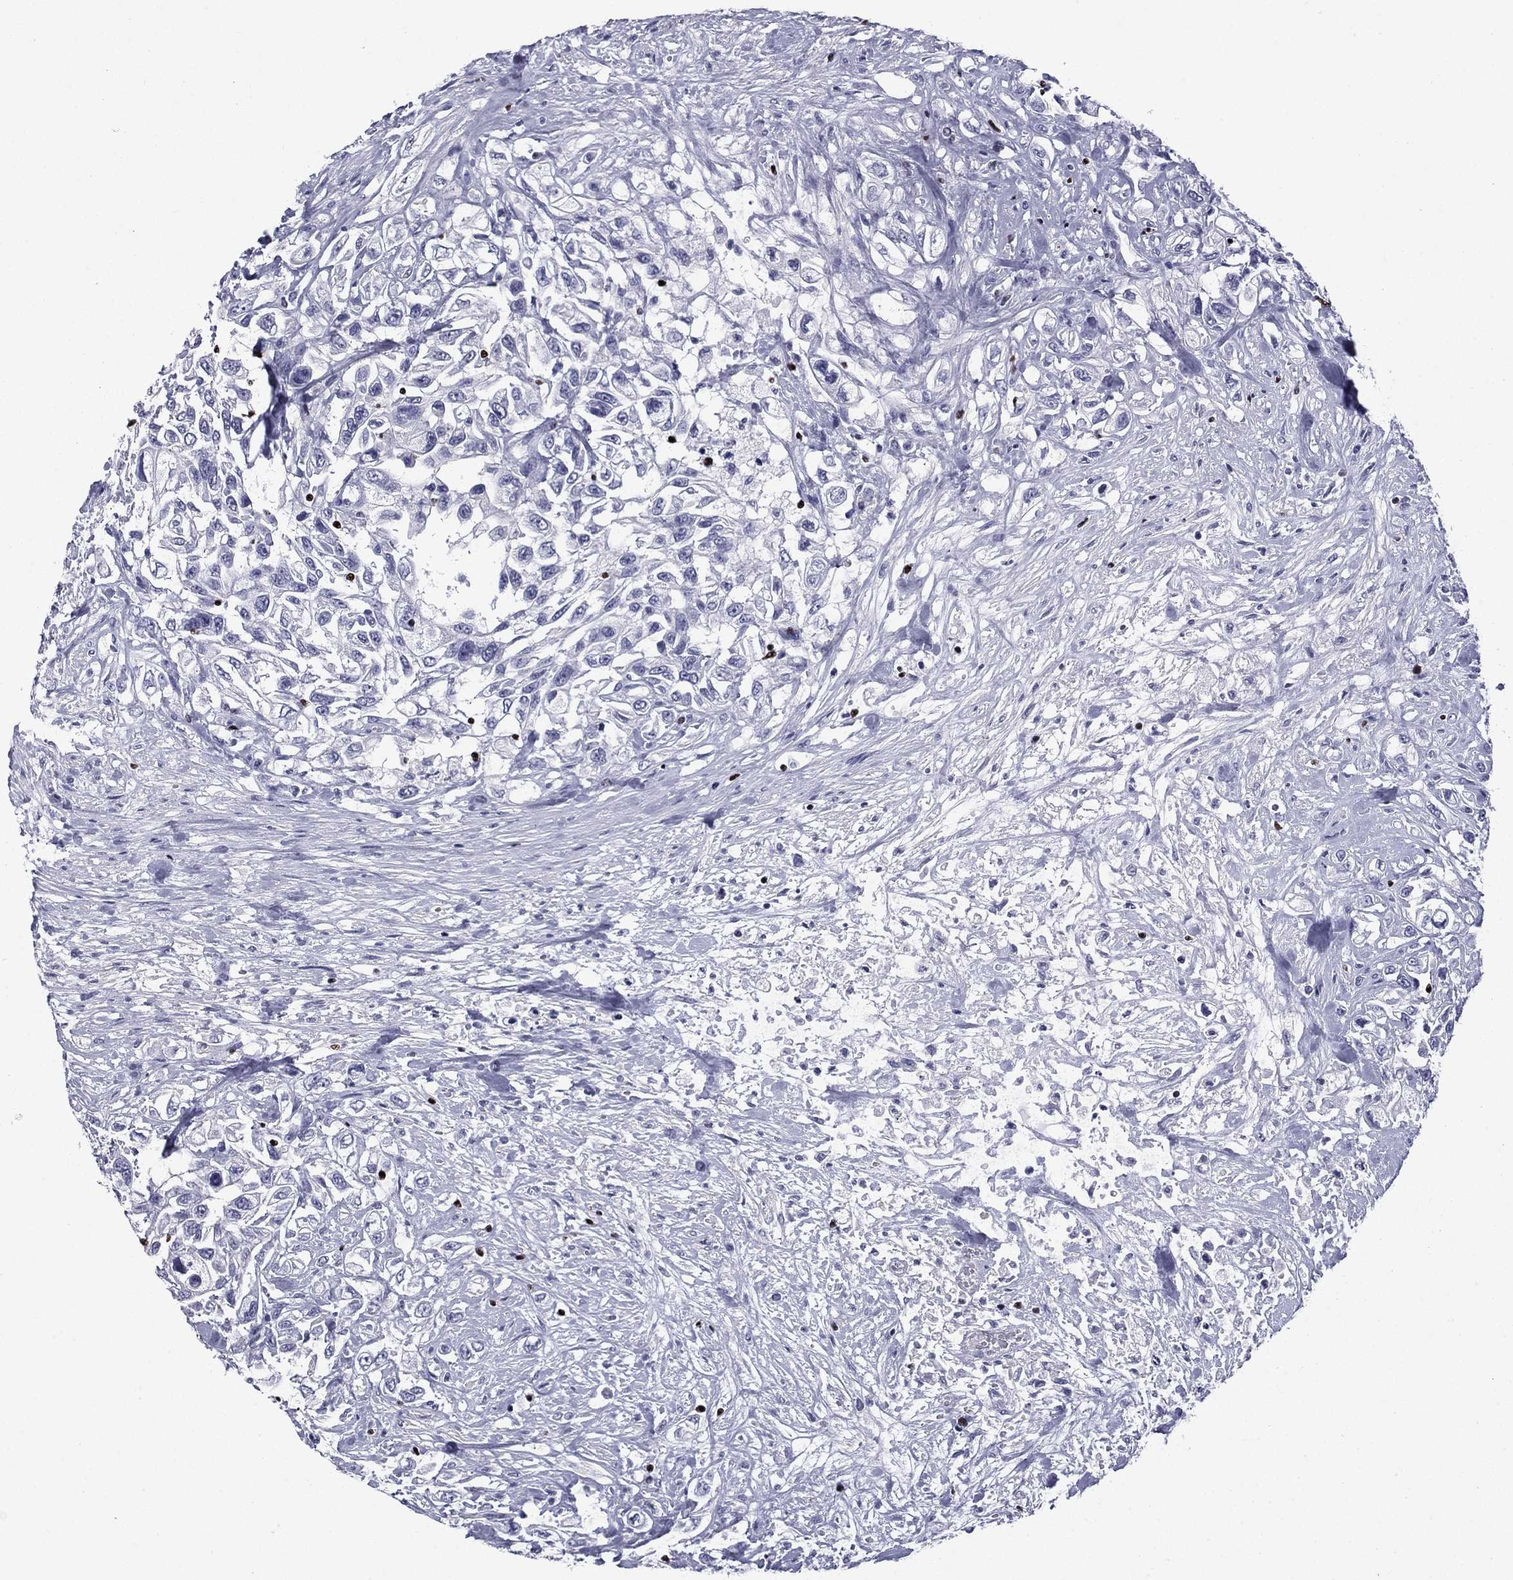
{"staining": {"intensity": "negative", "quantity": "none", "location": "none"}, "tissue": "urothelial cancer", "cell_type": "Tumor cells", "image_type": "cancer", "snomed": [{"axis": "morphology", "description": "Urothelial carcinoma, High grade"}, {"axis": "topography", "description": "Urinary bladder"}], "caption": "High power microscopy histopathology image of an immunohistochemistry (IHC) photomicrograph of urothelial cancer, revealing no significant positivity in tumor cells.", "gene": "IKZF3", "patient": {"sex": "female", "age": 56}}